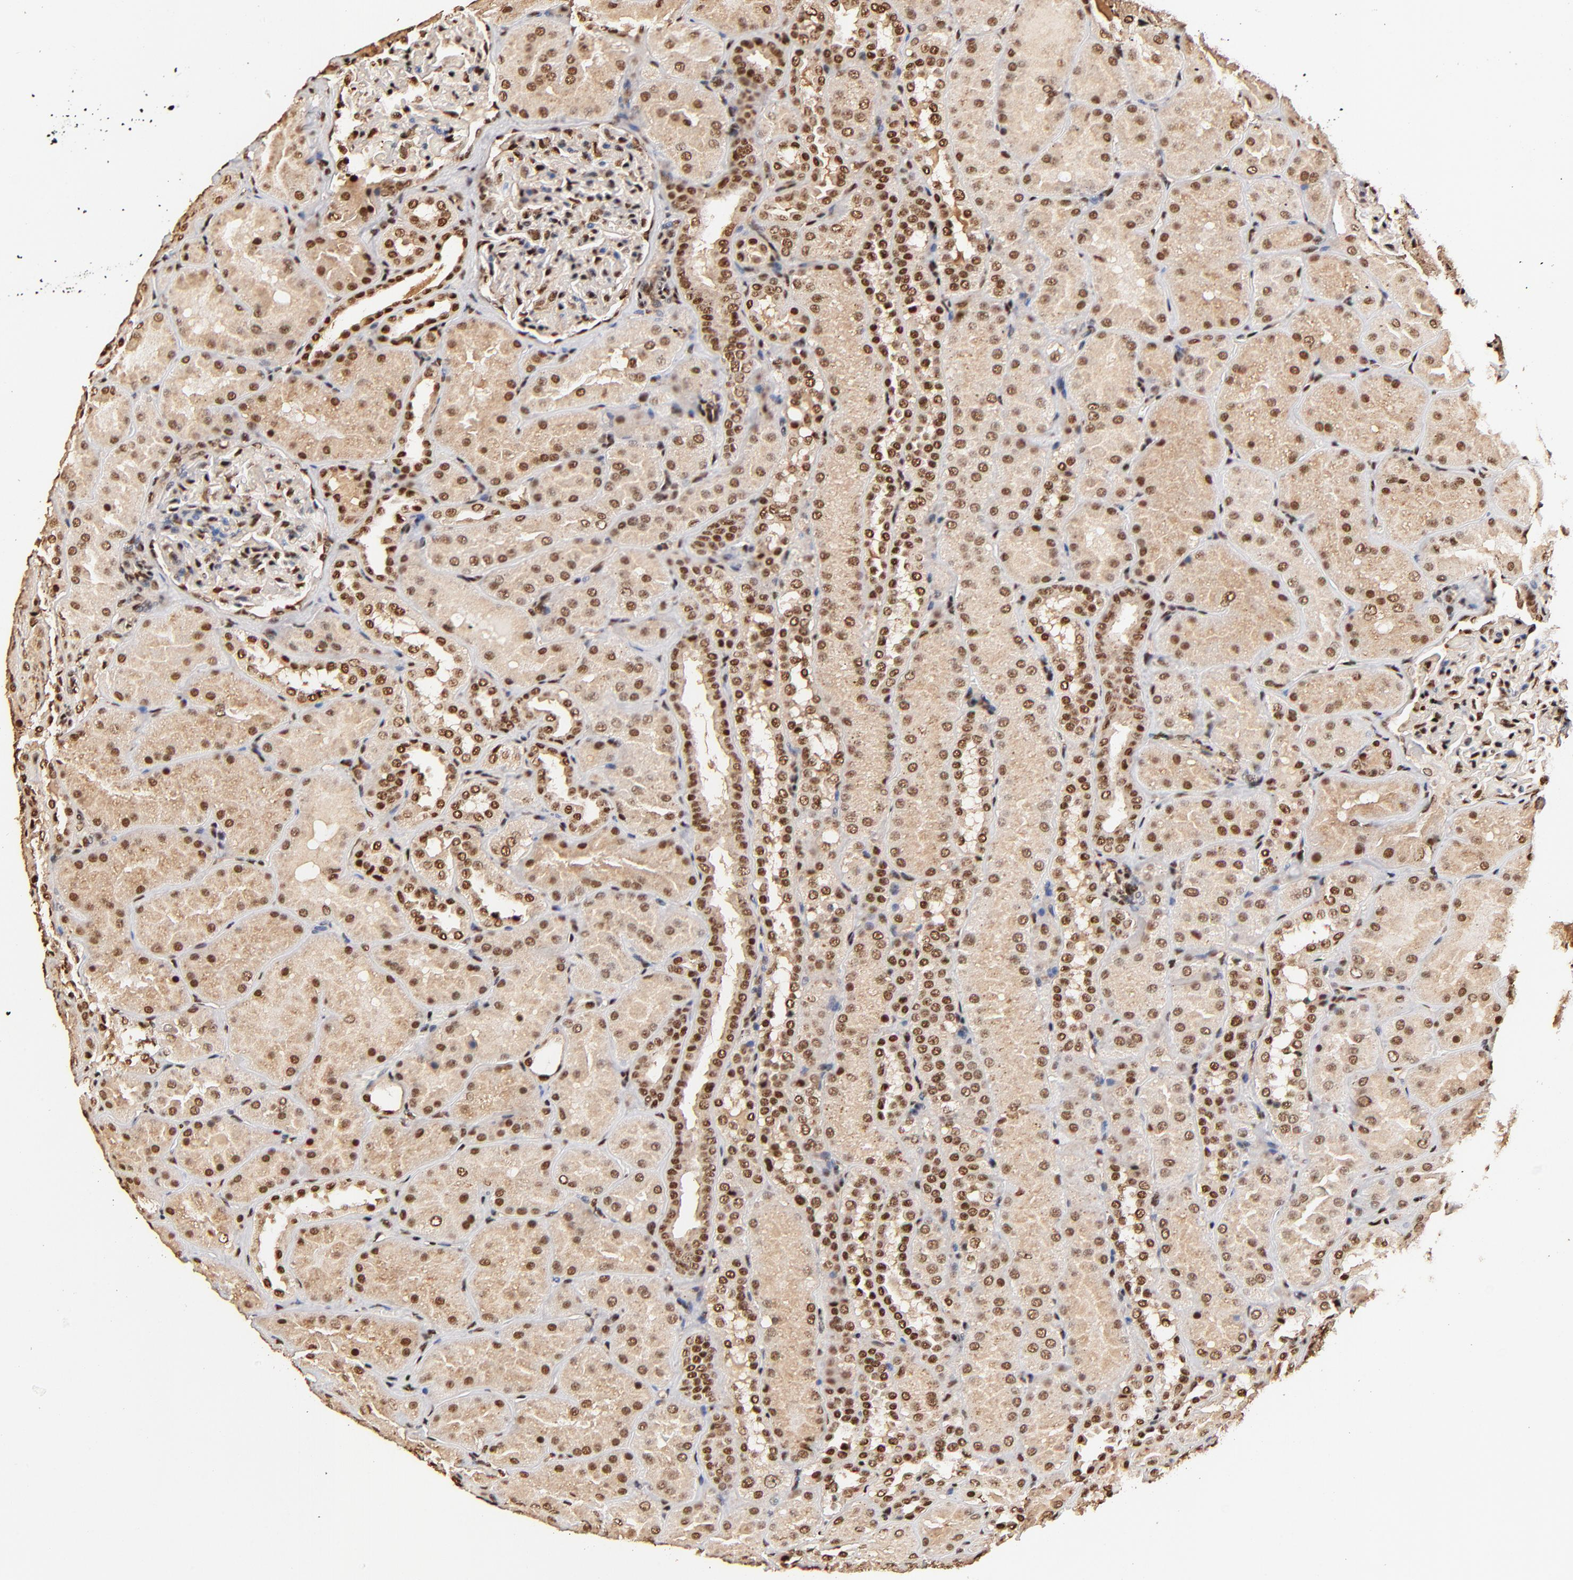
{"staining": {"intensity": "strong", "quantity": ">75%", "location": "nuclear"}, "tissue": "kidney", "cell_type": "Cells in glomeruli", "image_type": "normal", "snomed": [{"axis": "morphology", "description": "Normal tissue, NOS"}, {"axis": "topography", "description": "Kidney"}], "caption": "Immunohistochemical staining of benign human kidney exhibits high levels of strong nuclear staining in about >75% of cells in glomeruli. (Stains: DAB (3,3'-diaminobenzidine) in brown, nuclei in blue, Microscopy: brightfield microscopy at high magnification).", "gene": "MED12", "patient": {"sex": "male", "age": 28}}